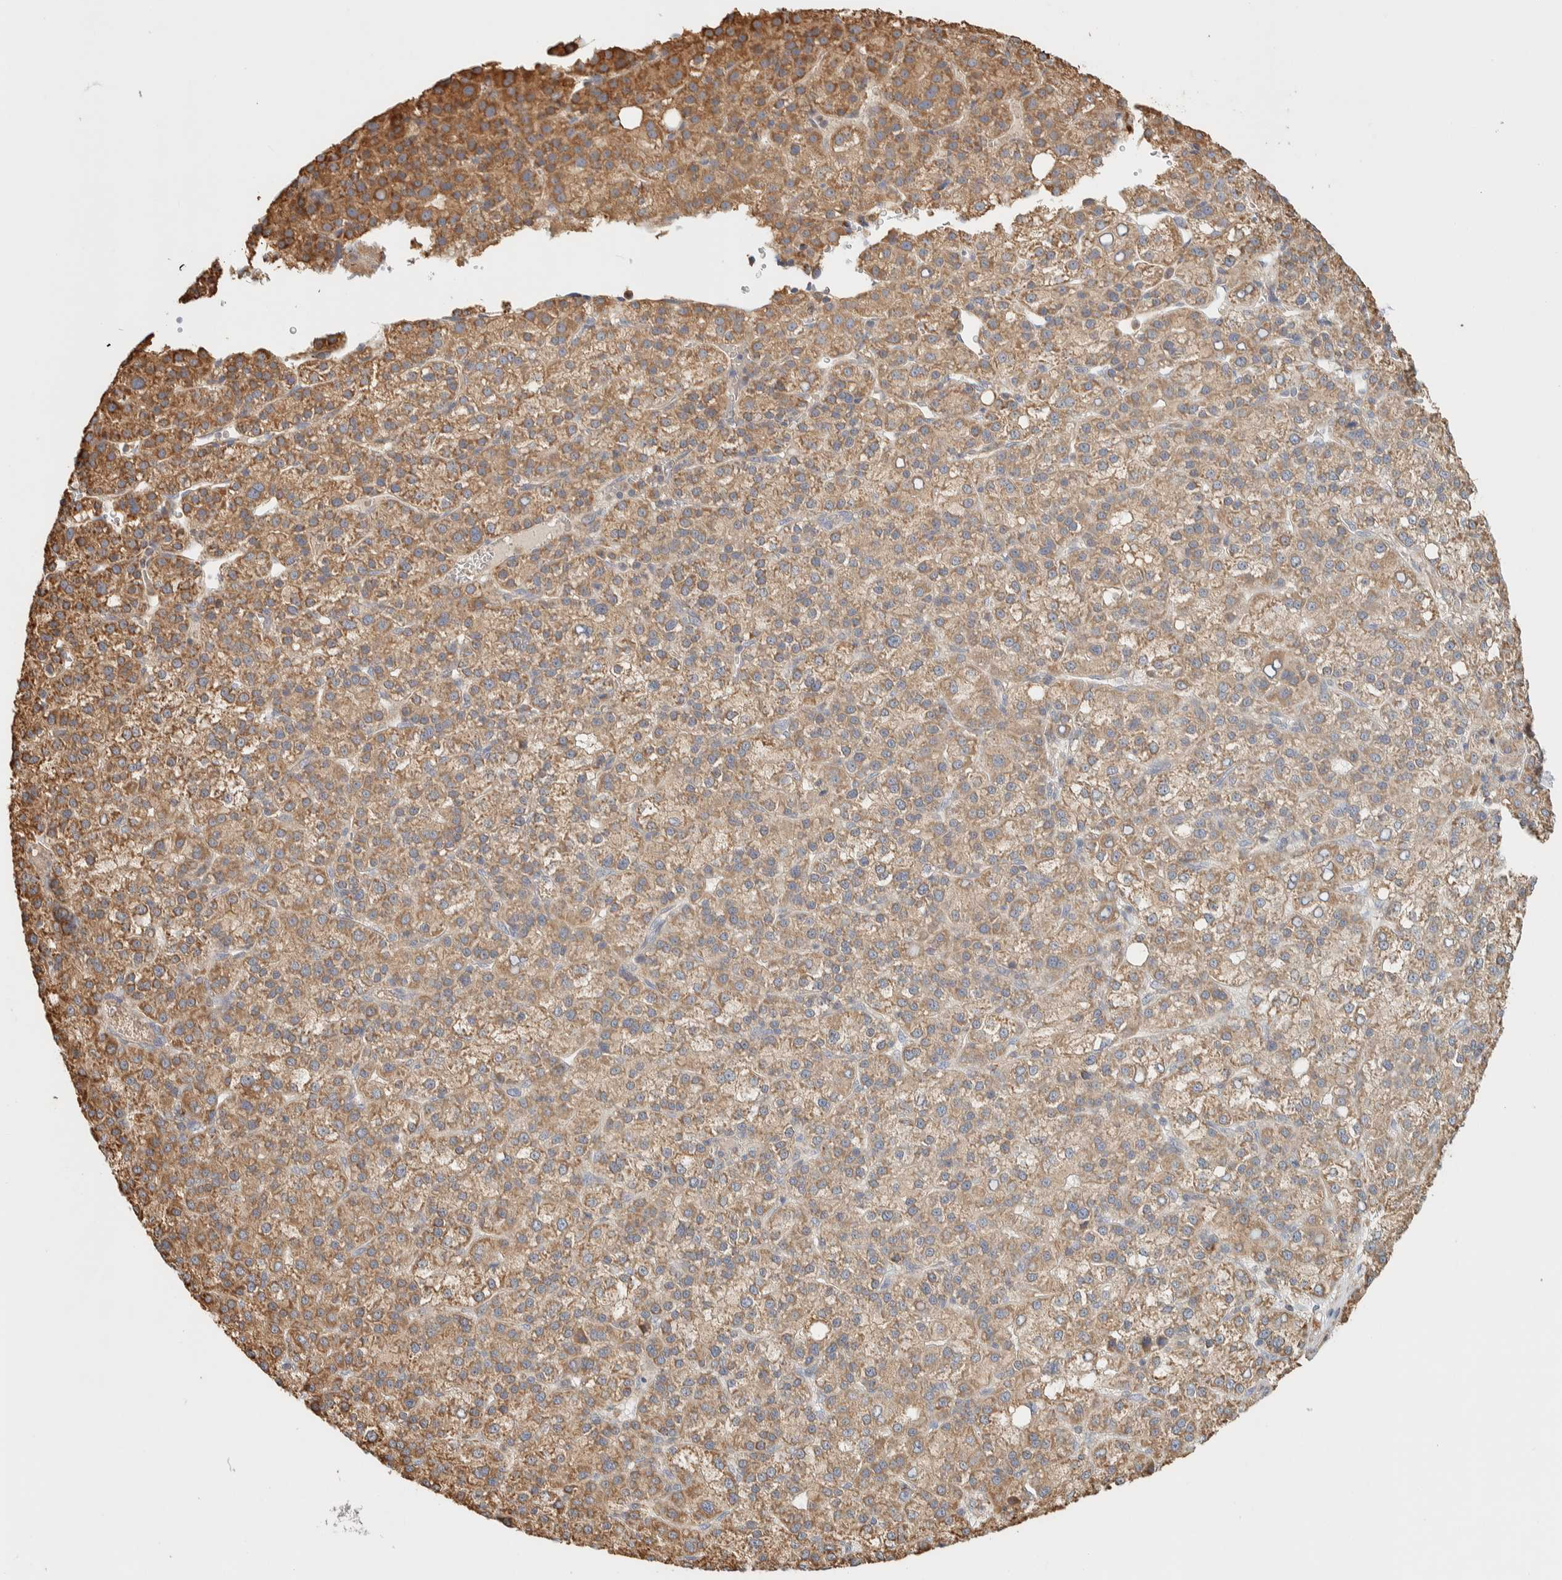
{"staining": {"intensity": "moderate", "quantity": ">75%", "location": "cytoplasmic/membranous"}, "tissue": "liver cancer", "cell_type": "Tumor cells", "image_type": "cancer", "snomed": [{"axis": "morphology", "description": "Carcinoma, Hepatocellular, NOS"}, {"axis": "topography", "description": "Liver"}], "caption": "A brown stain highlights moderate cytoplasmic/membranous expression of a protein in human hepatocellular carcinoma (liver) tumor cells. (IHC, brightfield microscopy, high magnification).", "gene": "RAB11FIP1", "patient": {"sex": "female", "age": 58}}